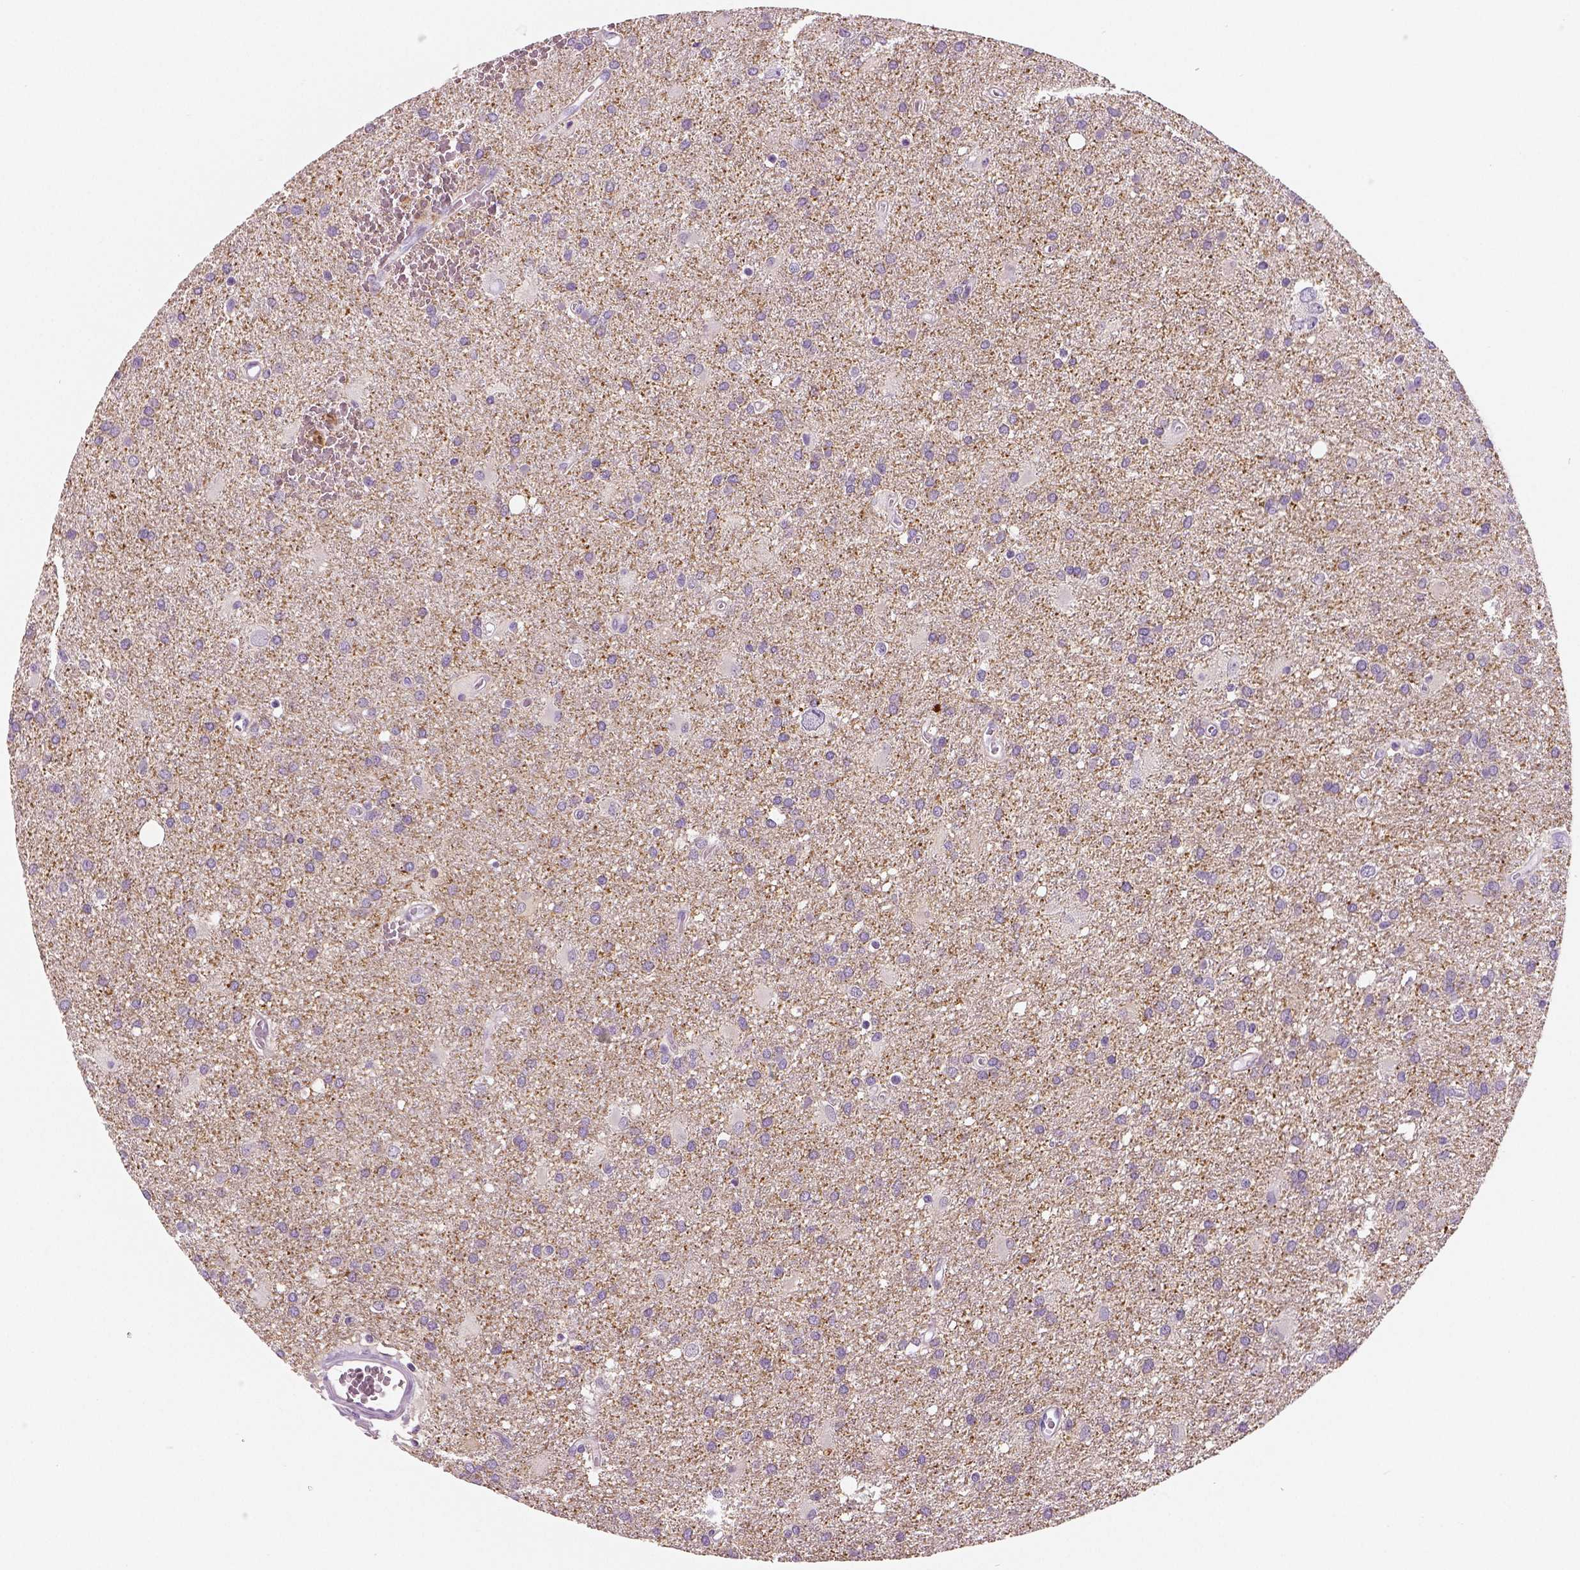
{"staining": {"intensity": "negative", "quantity": "none", "location": "none"}, "tissue": "glioma", "cell_type": "Tumor cells", "image_type": "cancer", "snomed": [{"axis": "morphology", "description": "Glioma, malignant, Low grade"}, {"axis": "topography", "description": "Brain"}], "caption": "An image of human glioma is negative for staining in tumor cells.", "gene": "NECAB2", "patient": {"sex": "male", "age": 66}}